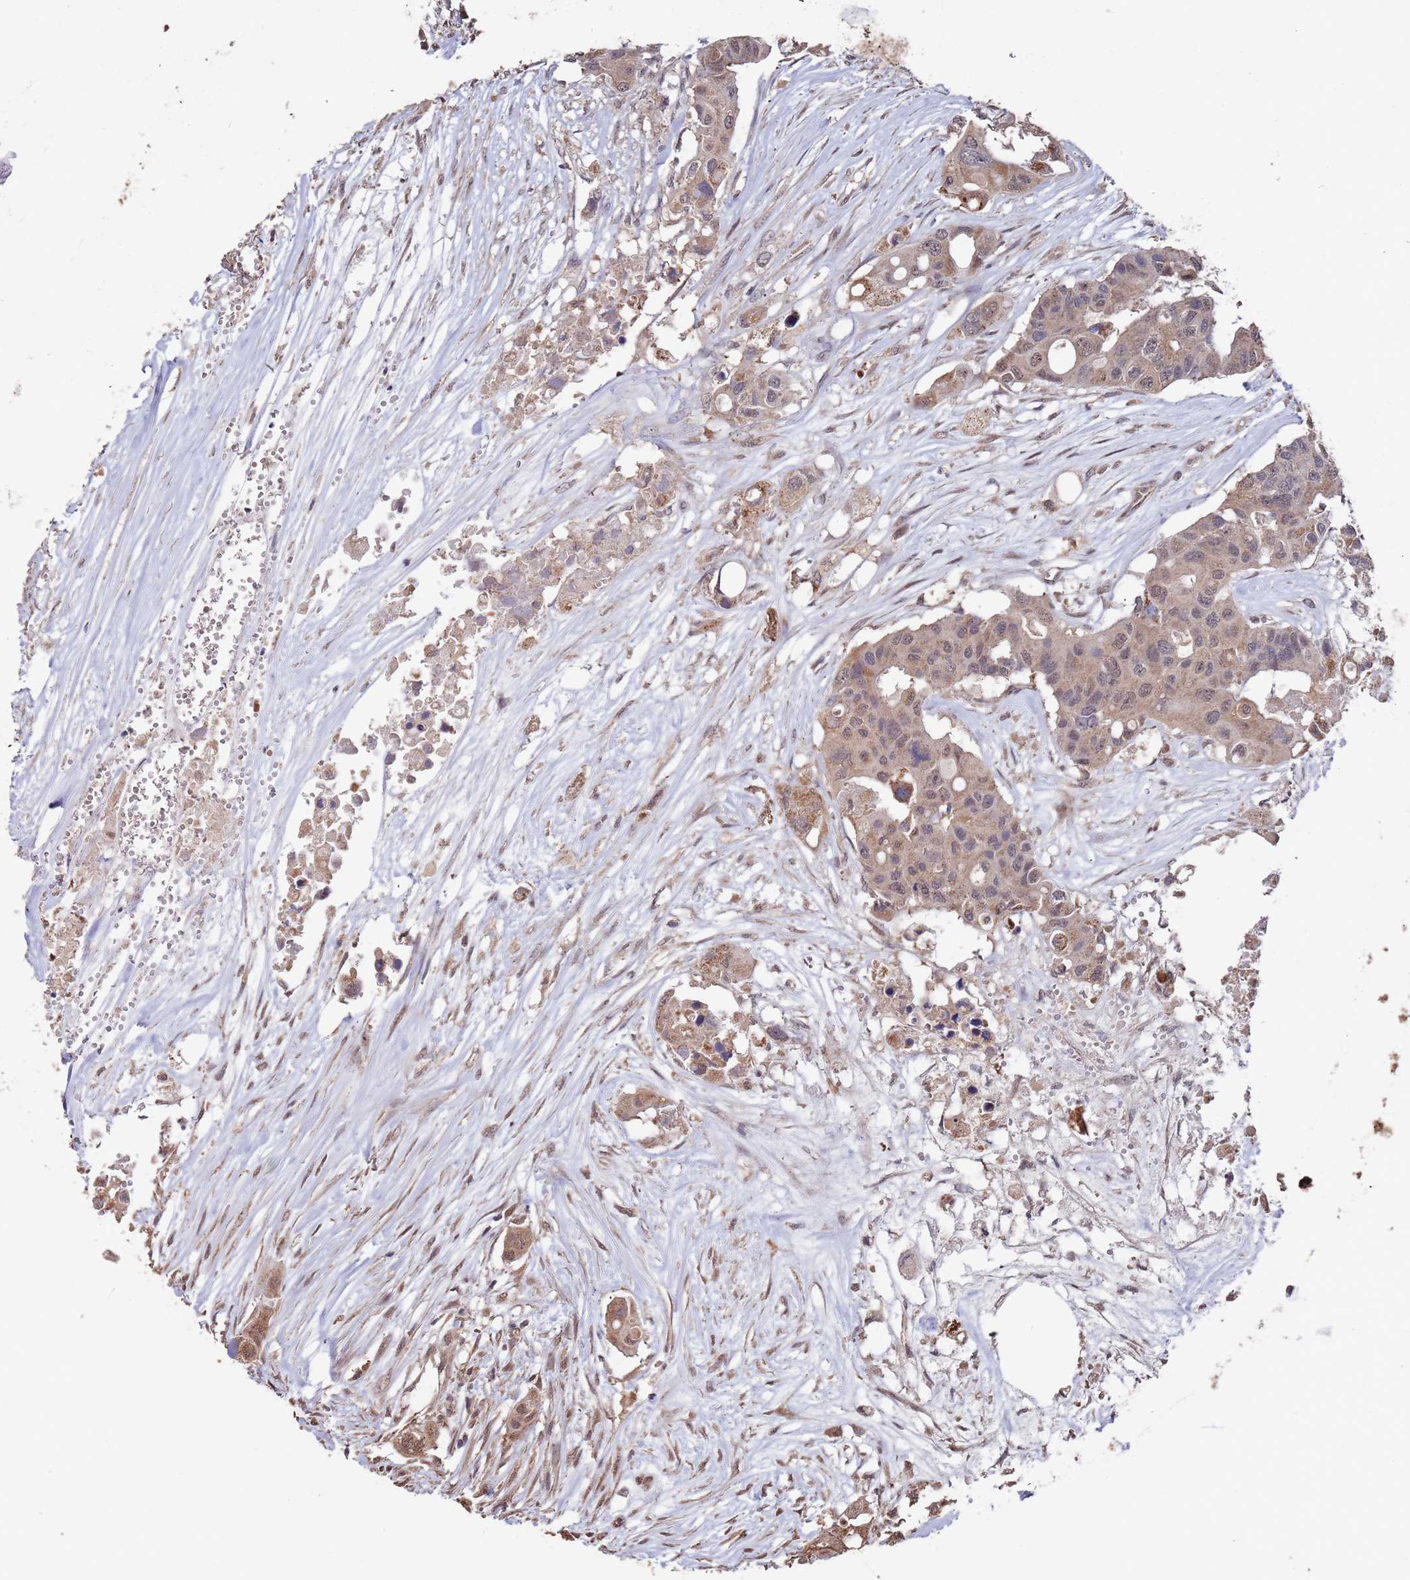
{"staining": {"intensity": "moderate", "quantity": "25%-75%", "location": "cytoplasmic/membranous,nuclear"}, "tissue": "colorectal cancer", "cell_type": "Tumor cells", "image_type": "cancer", "snomed": [{"axis": "morphology", "description": "Adenocarcinoma, NOS"}, {"axis": "topography", "description": "Colon"}], "caption": "Protein analysis of colorectal cancer tissue exhibits moderate cytoplasmic/membranous and nuclear positivity in about 25%-75% of tumor cells. The staining was performed using DAB (3,3'-diaminobenzidine) to visualize the protein expression in brown, while the nuclei were stained in blue with hematoxylin (Magnification: 20x).", "gene": "PRR7", "patient": {"sex": "male", "age": 77}}